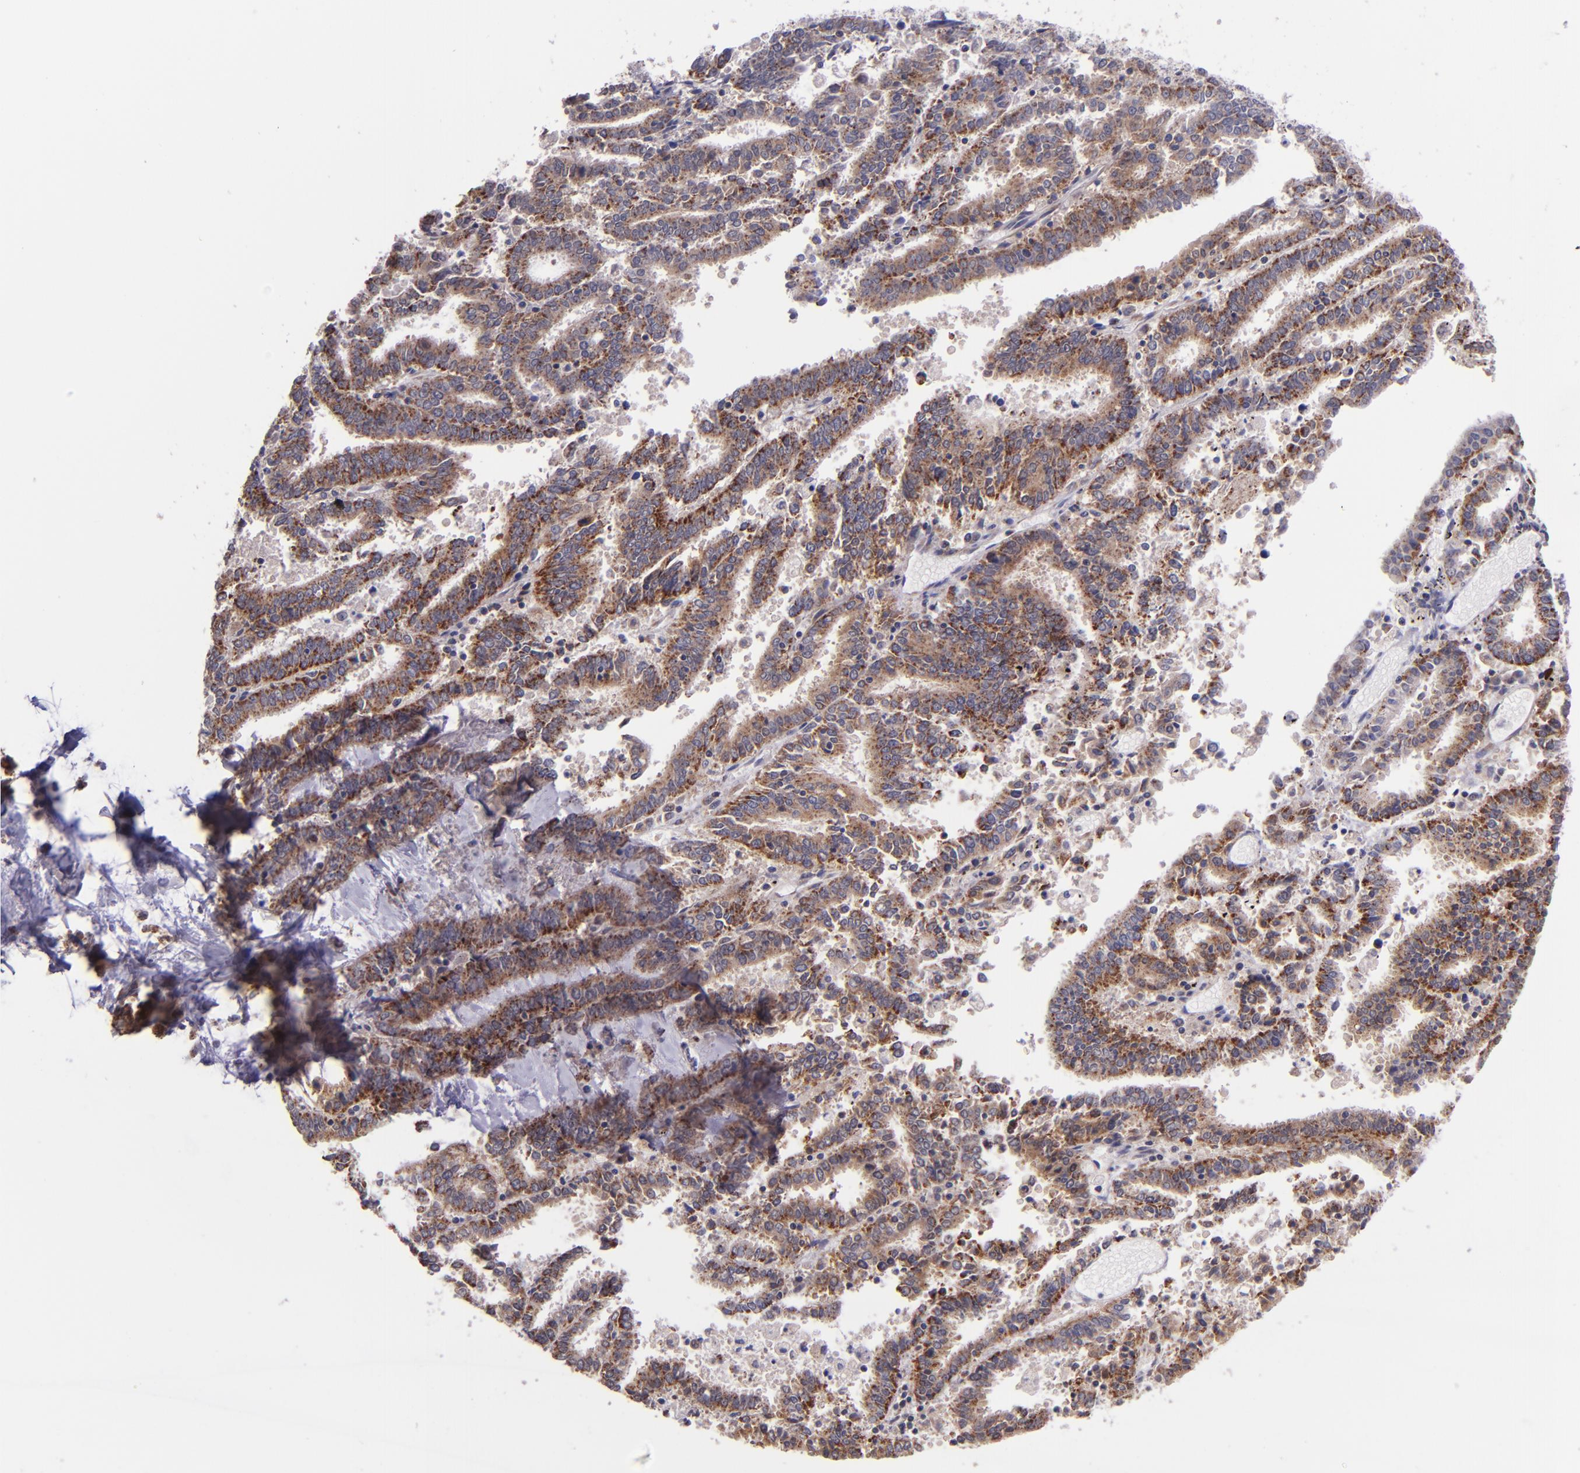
{"staining": {"intensity": "moderate", "quantity": ">75%", "location": "cytoplasmic/membranous"}, "tissue": "endometrial cancer", "cell_type": "Tumor cells", "image_type": "cancer", "snomed": [{"axis": "morphology", "description": "Adenocarcinoma, NOS"}, {"axis": "topography", "description": "Uterus"}], "caption": "IHC staining of endometrial adenocarcinoma, which demonstrates medium levels of moderate cytoplasmic/membranous staining in about >75% of tumor cells indicating moderate cytoplasmic/membranous protein positivity. The staining was performed using DAB (3,3'-diaminobenzidine) (brown) for protein detection and nuclei were counterstained in hematoxylin (blue).", "gene": "SHC1", "patient": {"sex": "female", "age": 83}}